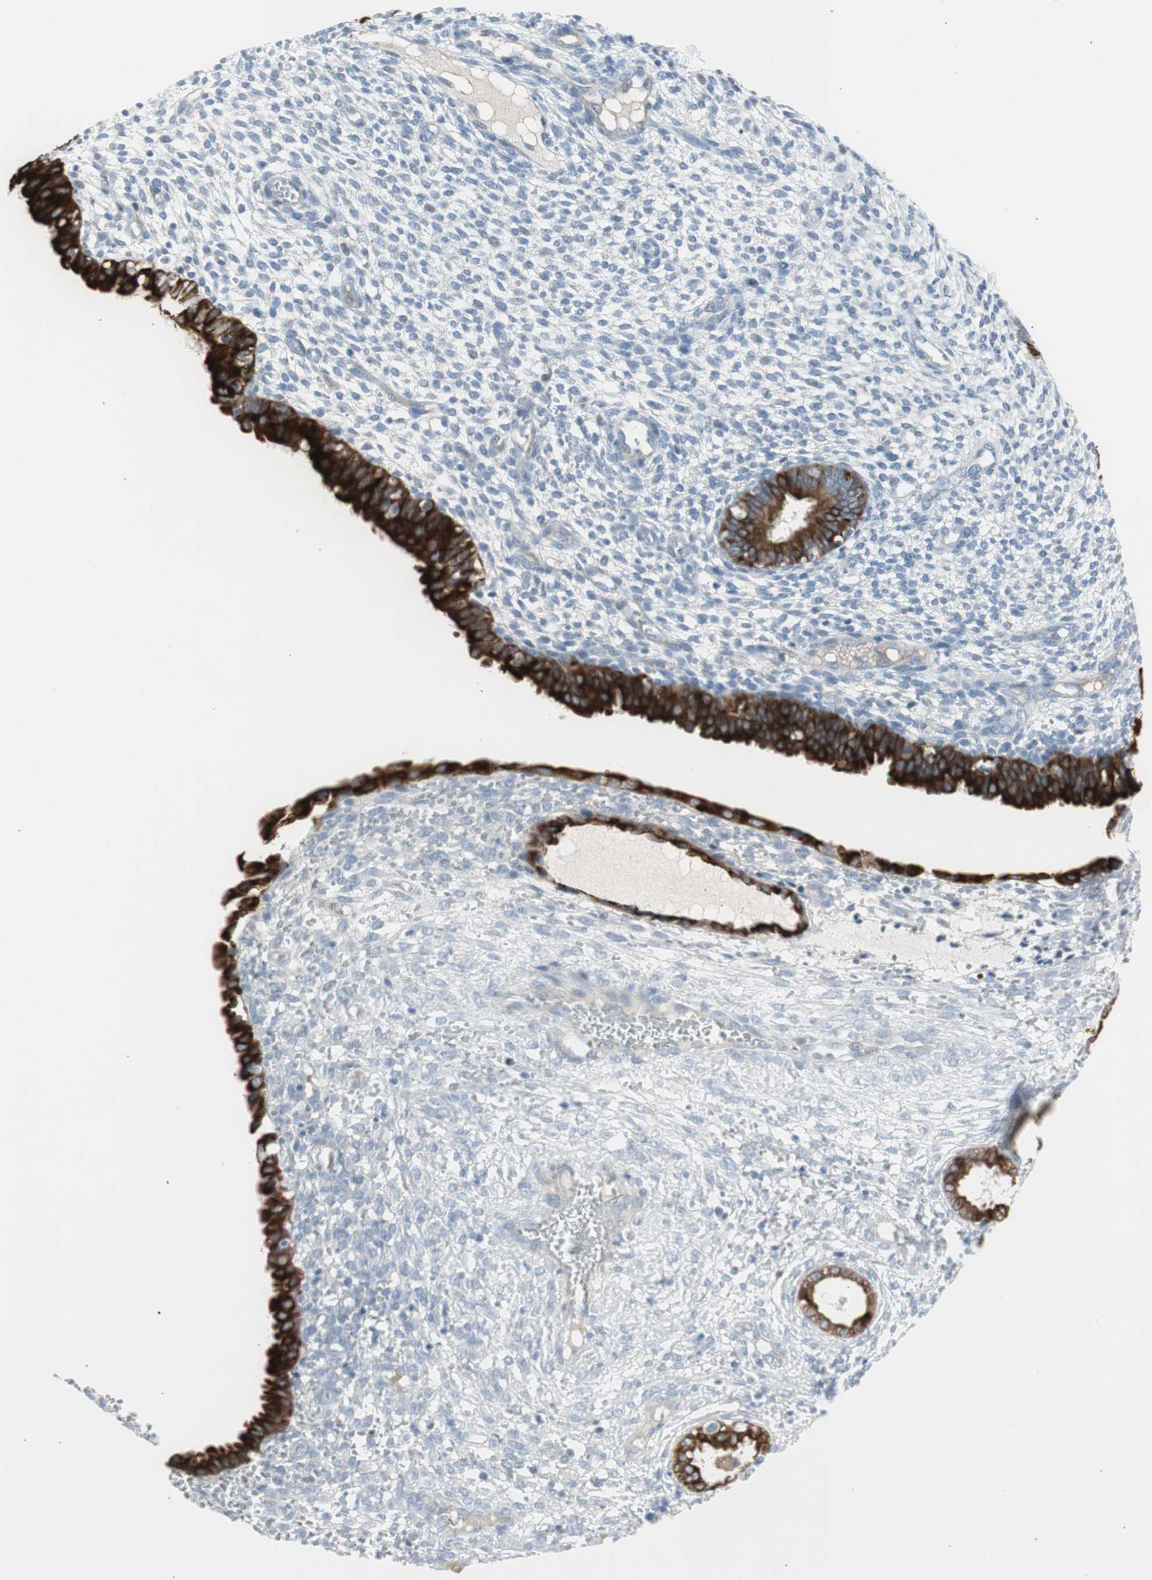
{"staining": {"intensity": "negative", "quantity": "none", "location": "none"}, "tissue": "endometrium", "cell_type": "Cells in endometrial stroma", "image_type": "normal", "snomed": [{"axis": "morphology", "description": "Normal tissue, NOS"}, {"axis": "topography", "description": "Endometrium"}], "caption": "IHC of benign human endometrium exhibits no staining in cells in endometrial stroma. Nuclei are stained in blue.", "gene": "AGR2", "patient": {"sex": "female", "age": 61}}